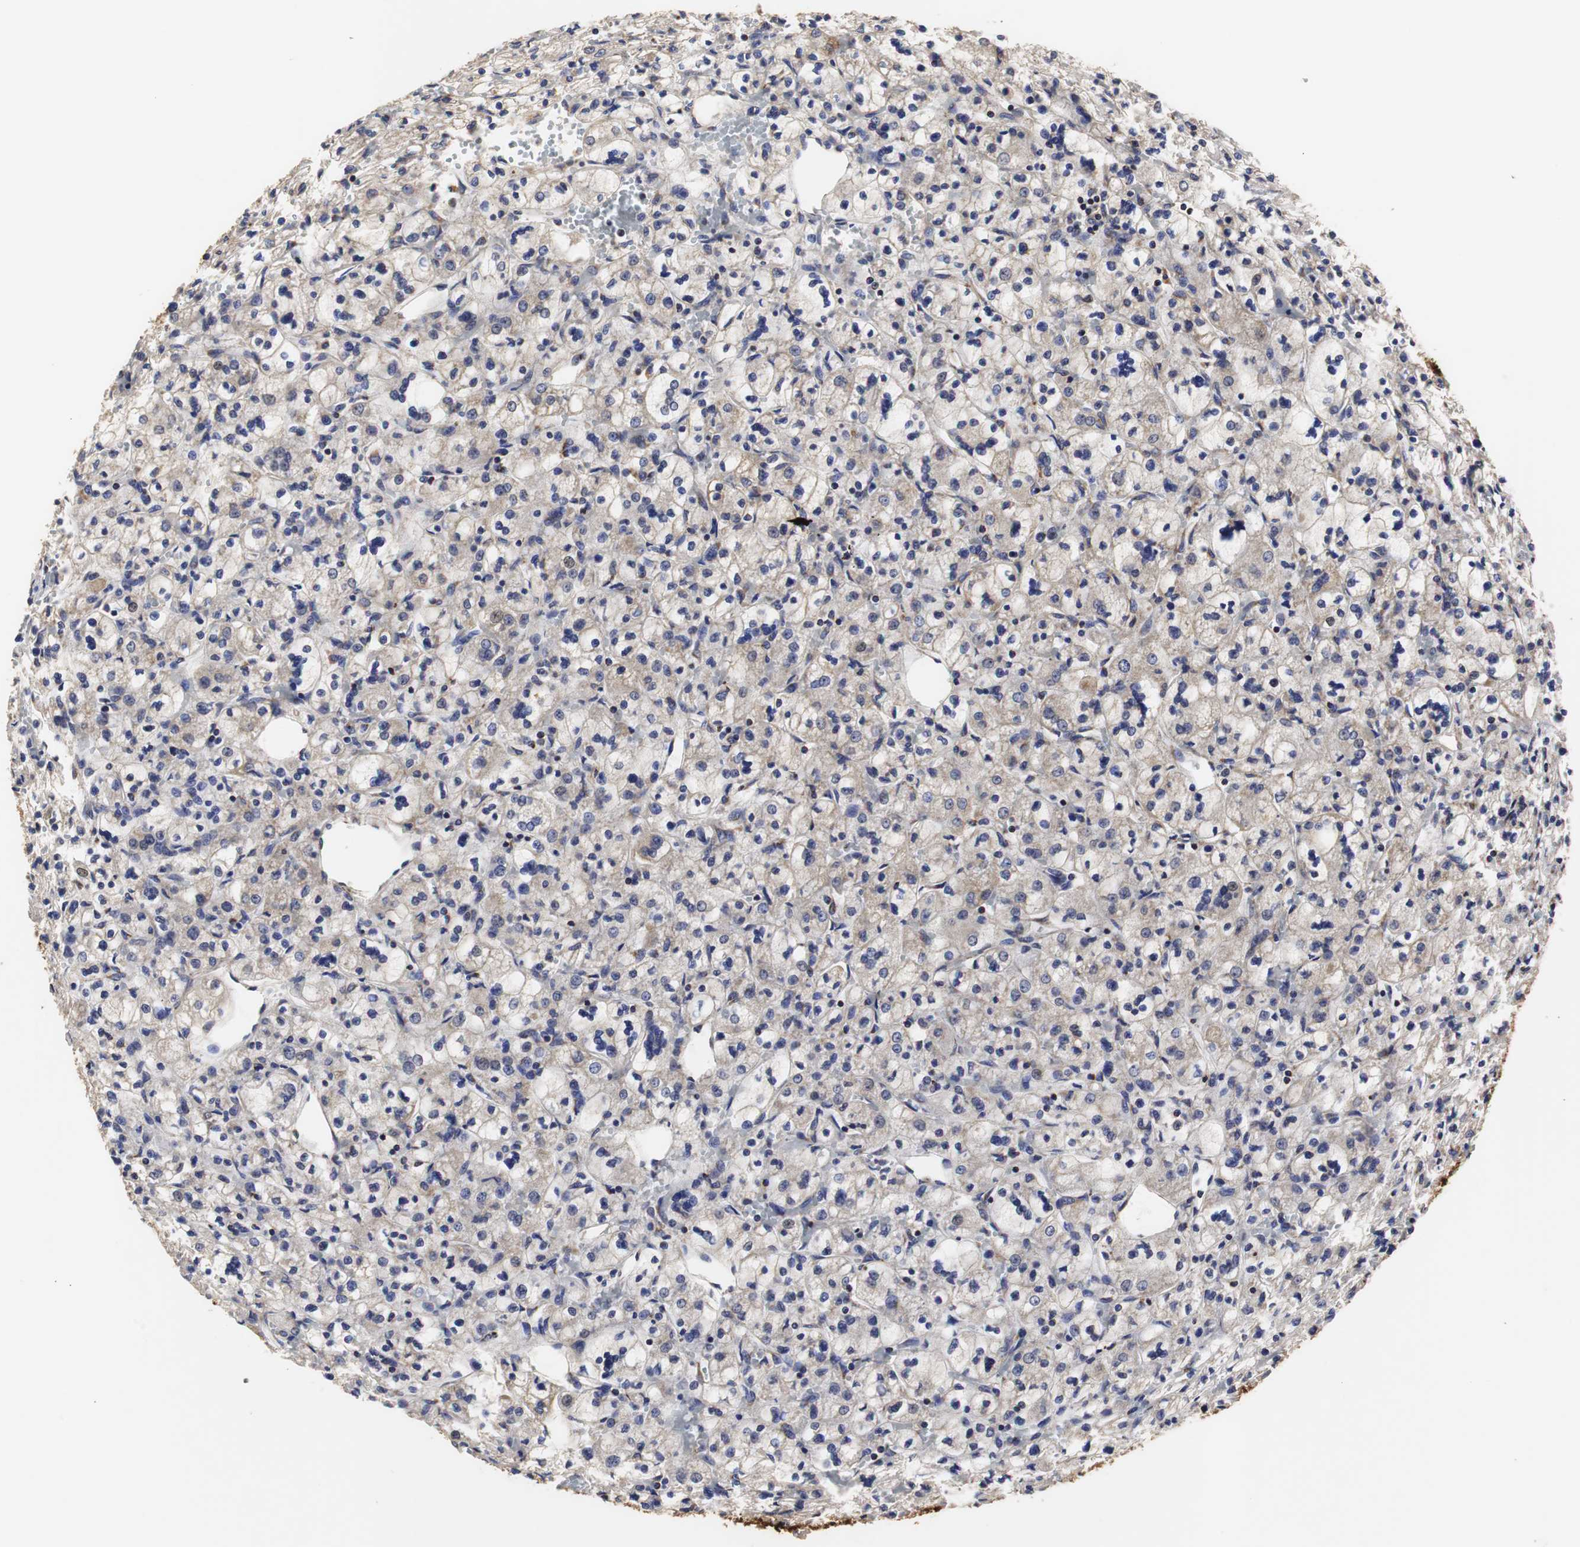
{"staining": {"intensity": "weak", "quantity": "25%-75%", "location": "cytoplasmic/membranous"}, "tissue": "renal cancer", "cell_type": "Tumor cells", "image_type": "cancer", "snomed": [{"axis": "morphology", "description": "Adenocarcinoma, NOS"}, {"axis": "topography", "description": "Kidney"}], "caption": "Protein positivity by immunohistochemistry (IHC) demonstrates weak cytoplasmic/membranous staining in about 25%-75% of tumor cells in renal cancer.", "gene": "HSD17B10", "patient": {"sex": "female", "age": 83}}